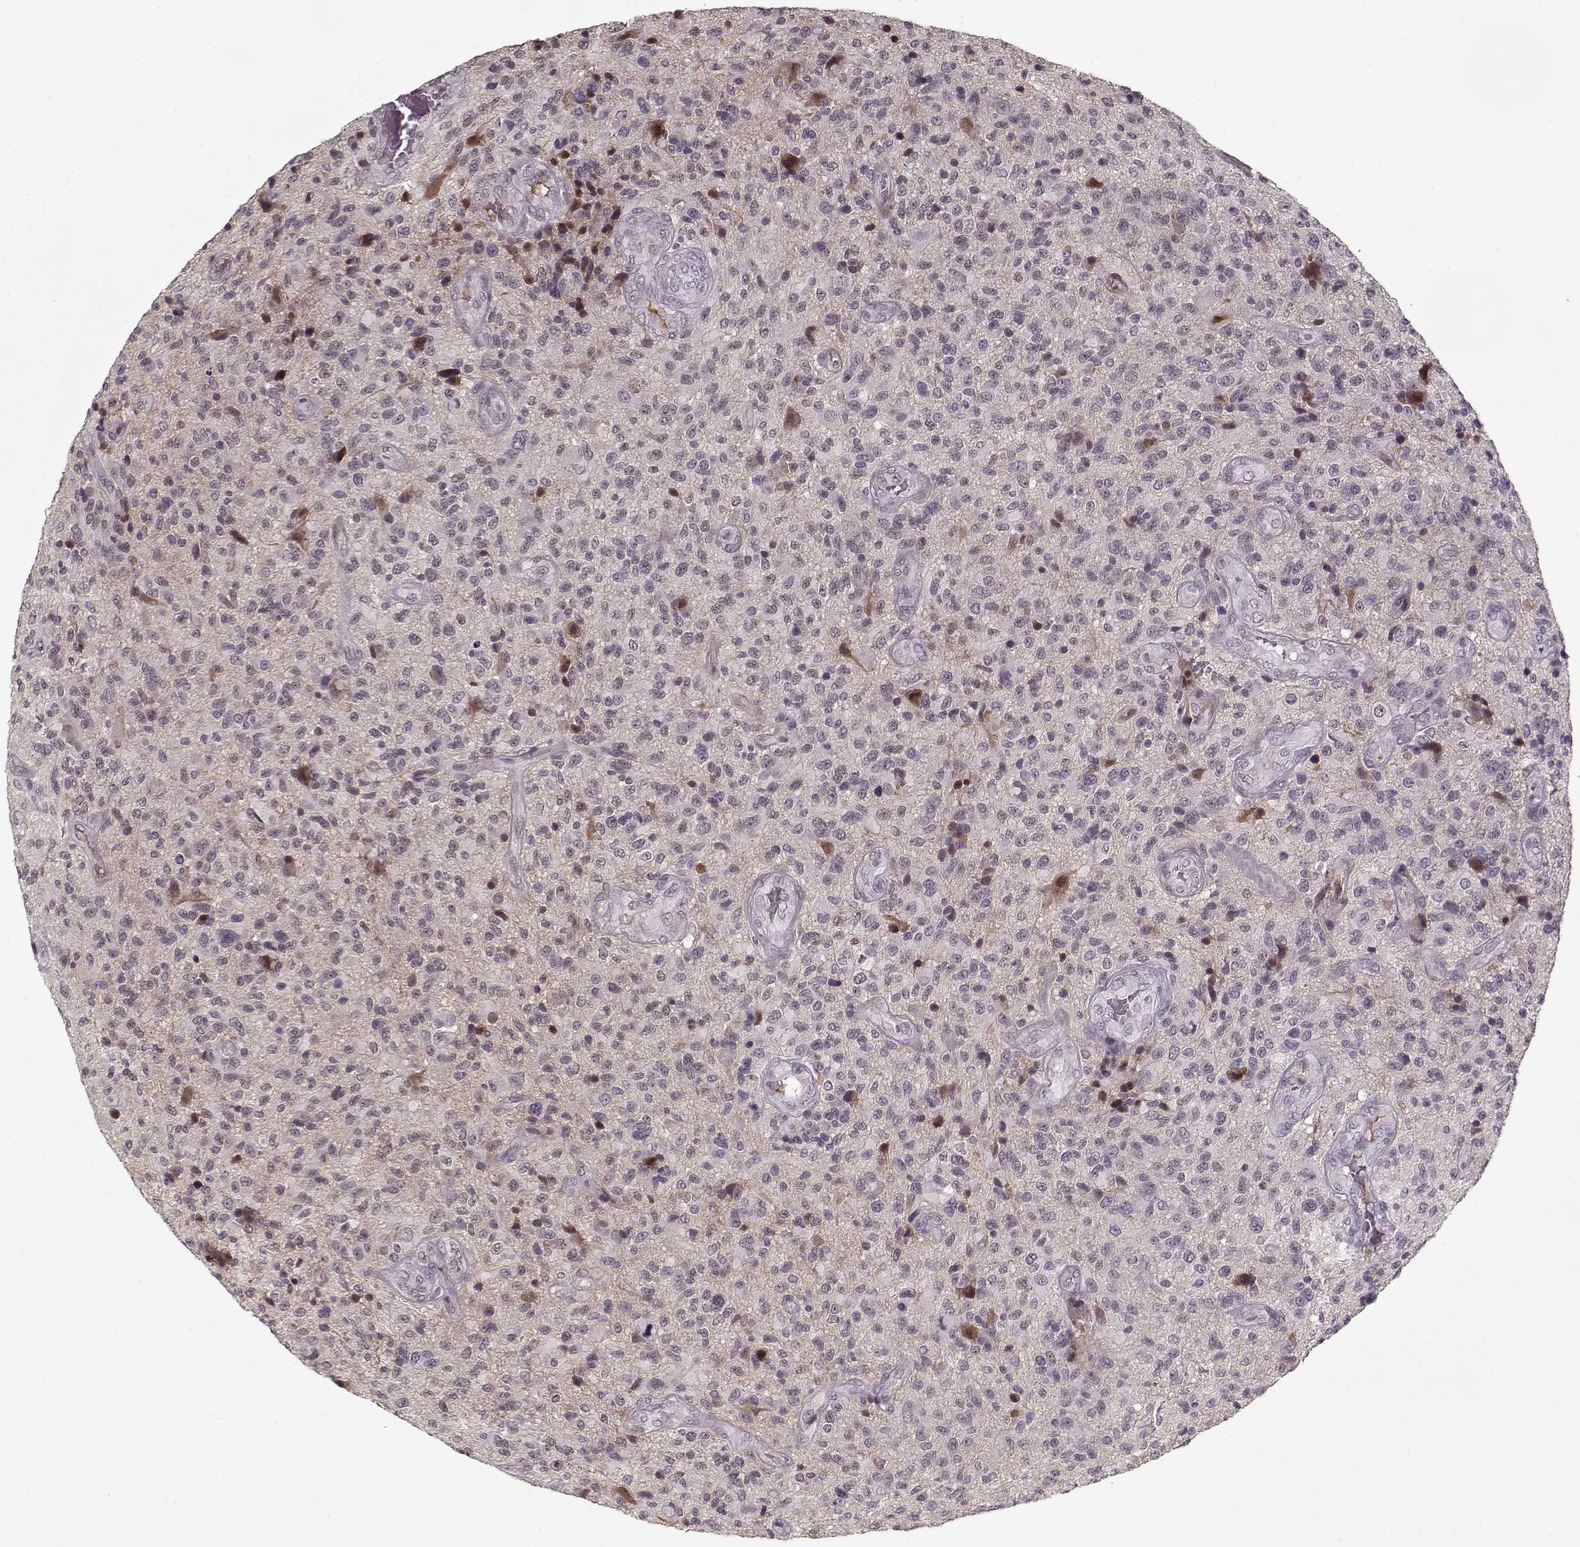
{"staining": {"intensity": "negative", "quantity": "none", "location": "none"}, "tissue": "glioma", "cell_type": "Tumor cells", "image_type": "cancer", "snomed": [{"axis": "morphology", "description": "Glioma, malignant, High grade"}, {"axis": "topography", "description": "Brain"}], "caption": "IHC of malignant glioma (high-grade) shows no expression in tumor cells.", "gene": "AFM", "patient": {"sex": "male", "age": 47}}